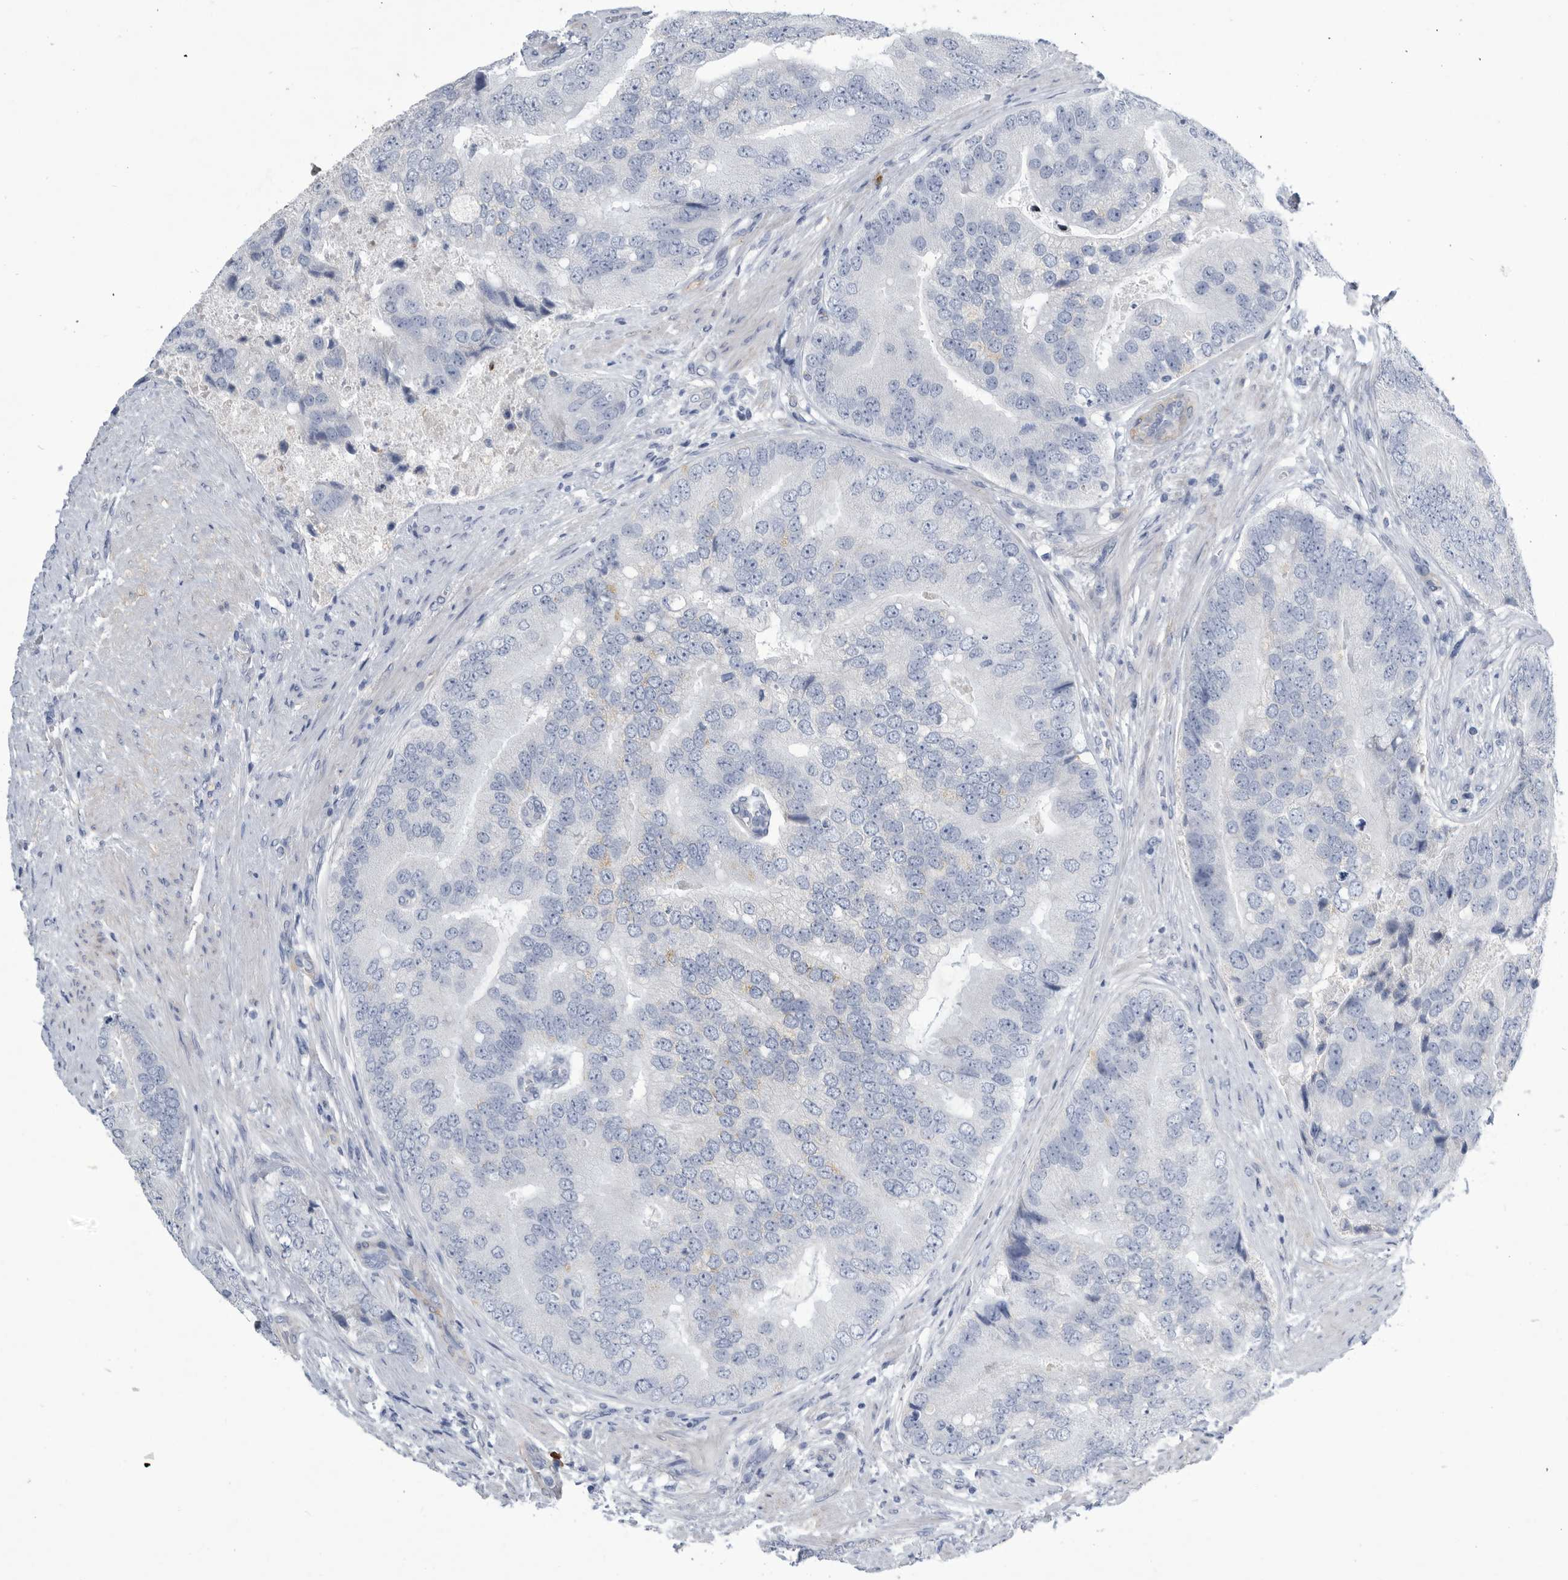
{"staining": {"intensity": "negative", "quantity": "none", "location": "none"}, "tissue": "prostate cancer", "cell_type": "Tumor cells", "image_type": "cancer", "snomed": [{"axis": "morphology", "description": "Adenocarcinoma, High grade"}, {"axis": "topography", "description": "Prostate"}], "caption": "A photomicrograph of human prostate cancer is negative for staining in tumor cells.", "gene": "BTBD6", "patient": {"sex": "male", "age": 70}}